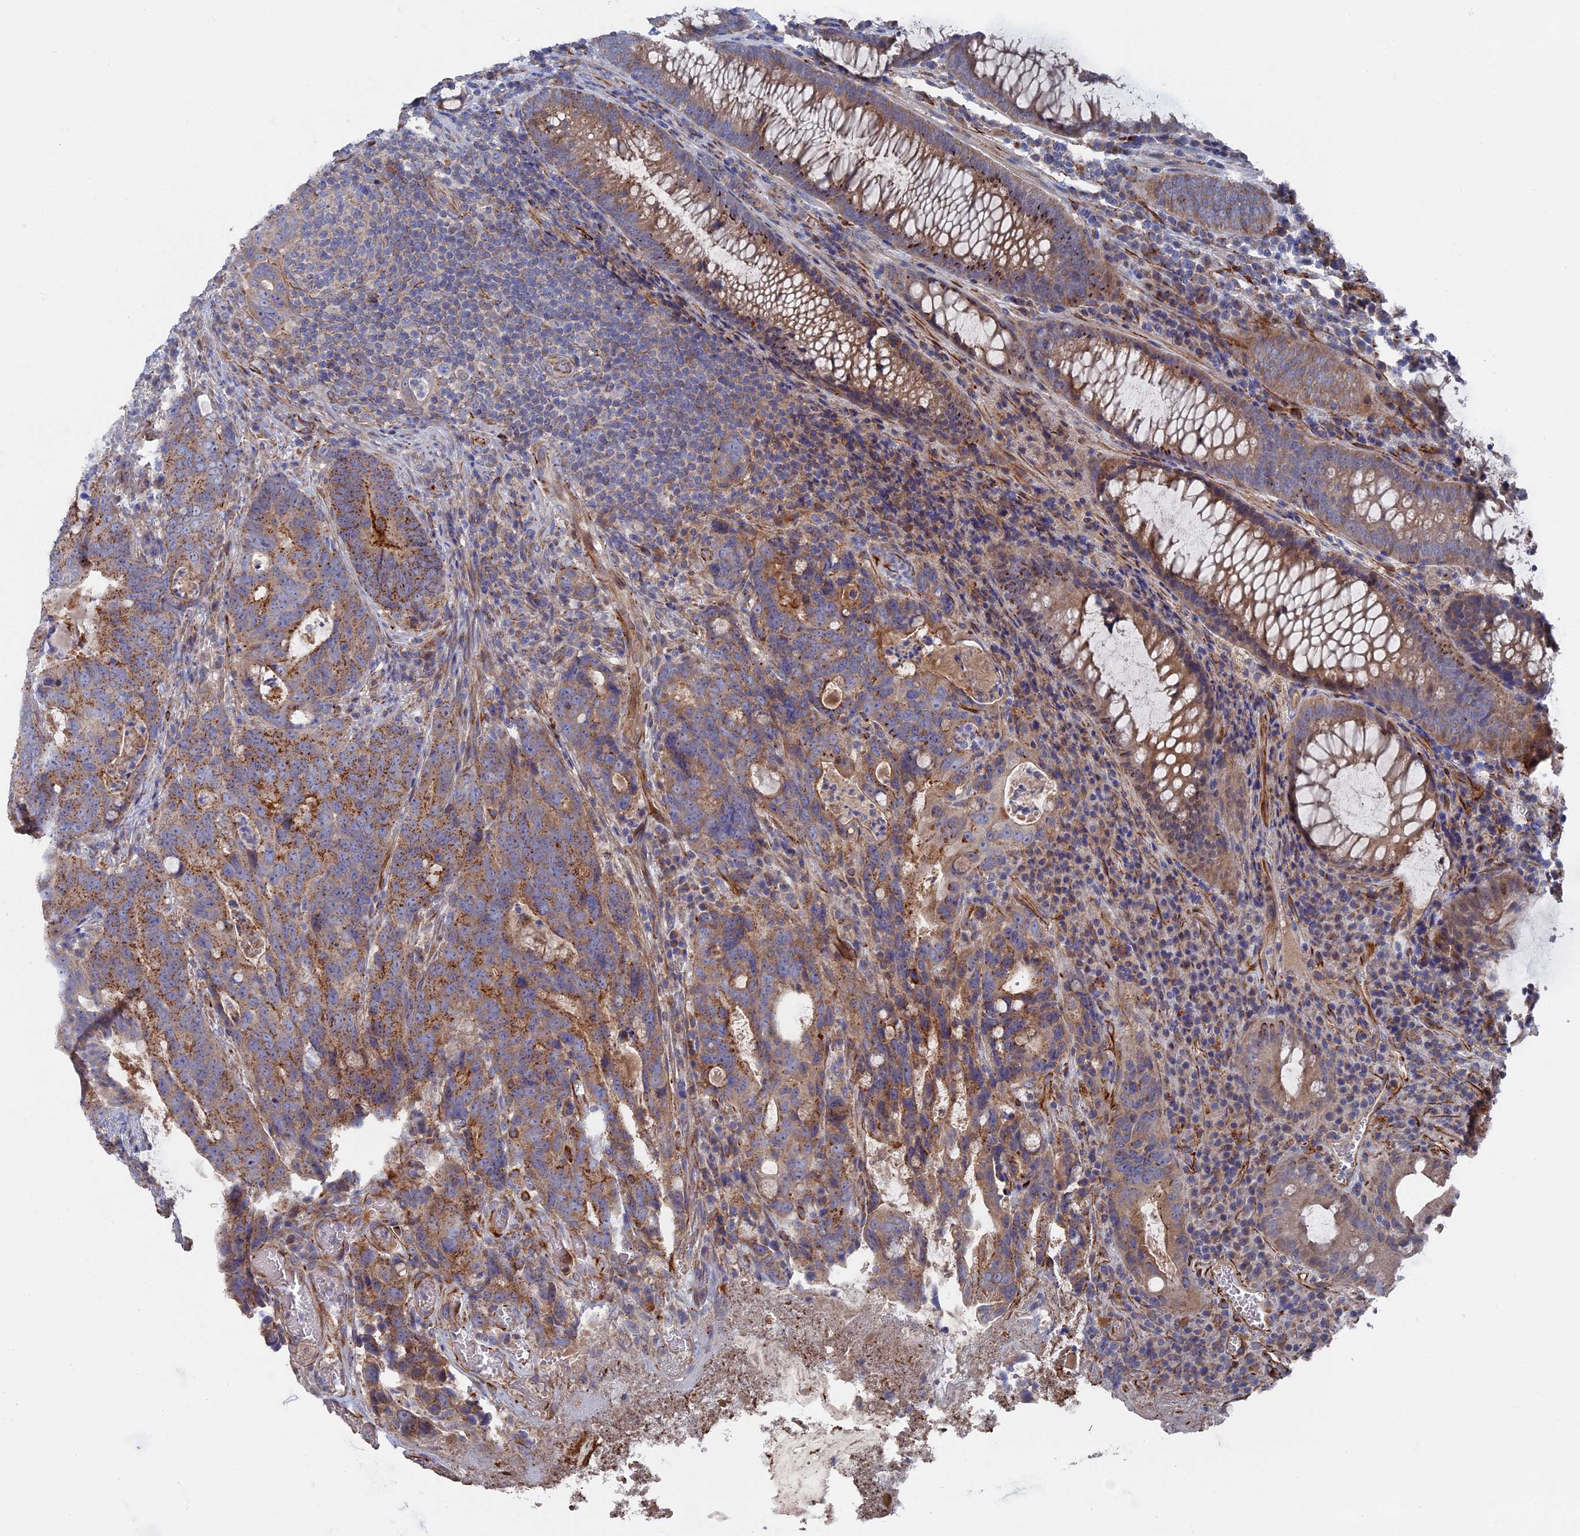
{"staining": {"intensity": "moderate", "quantity": ">75%", "location": "cytoplasmic/membranous"}, "tissue": "colorectal cancer", "cell_type": "Tumor cells", "image_type": "cancer", "snomed": [{"axis": "morphology", "description": "Adenocarcinoma, NOS"}, {"axis": "topography", "description": "Colon"}], "caption": "Protein positivity by immunohistochemistry demonstrates moderate cytoplasmic/membranous positivity in about >75% of tumor cells in adenocarcinoma (colorectal).", "gene": "SMG9", "patient": {"sex": "female", "age": 82}}